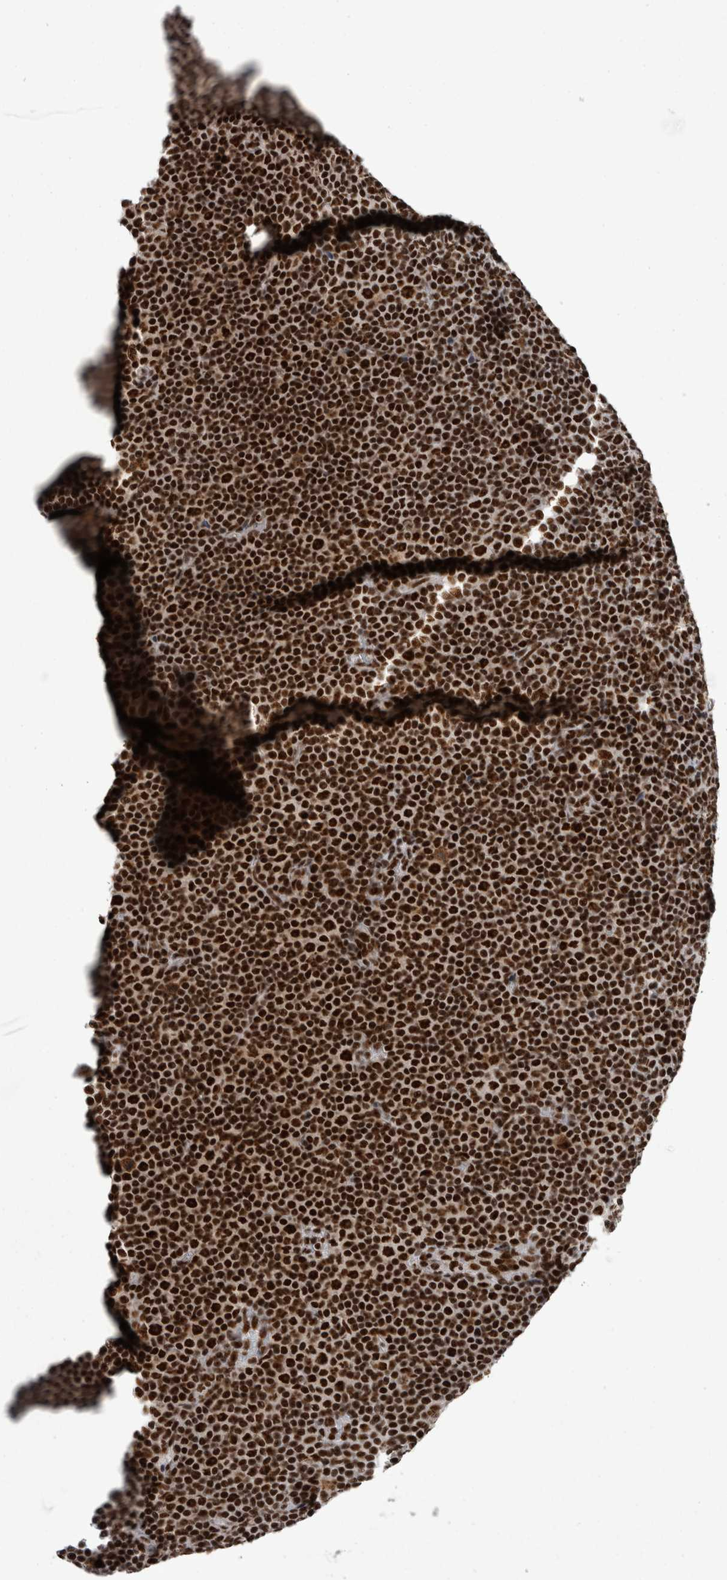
{"staining": {"intensity": "strong", "quantity": ">75%", "location": "nuclear"}, "tissue": "lymphoma", "cell_type": "Tumor cells", "image_type": "cancer", "snomed": [{"axis": "morphology", "description": "Malignant lymphoma, non-Hodgkin's type, Low grade"}, {"axis": "topography", "description": "Lymph node"}], "caption": "High-magnification brightfield microscopy of lymphoma stained with DAB (brown) and counterstained with hematoxylin (blue). tumor cells exhibit strong nuclear positivity is seen in about>75% of cells. (DAB (3,3'-diaminobenzidine) IHC with brightfield microscopy, high magnification).", "gene": "SNRNP40", "patient": {"sex": "female", "age": 67}}